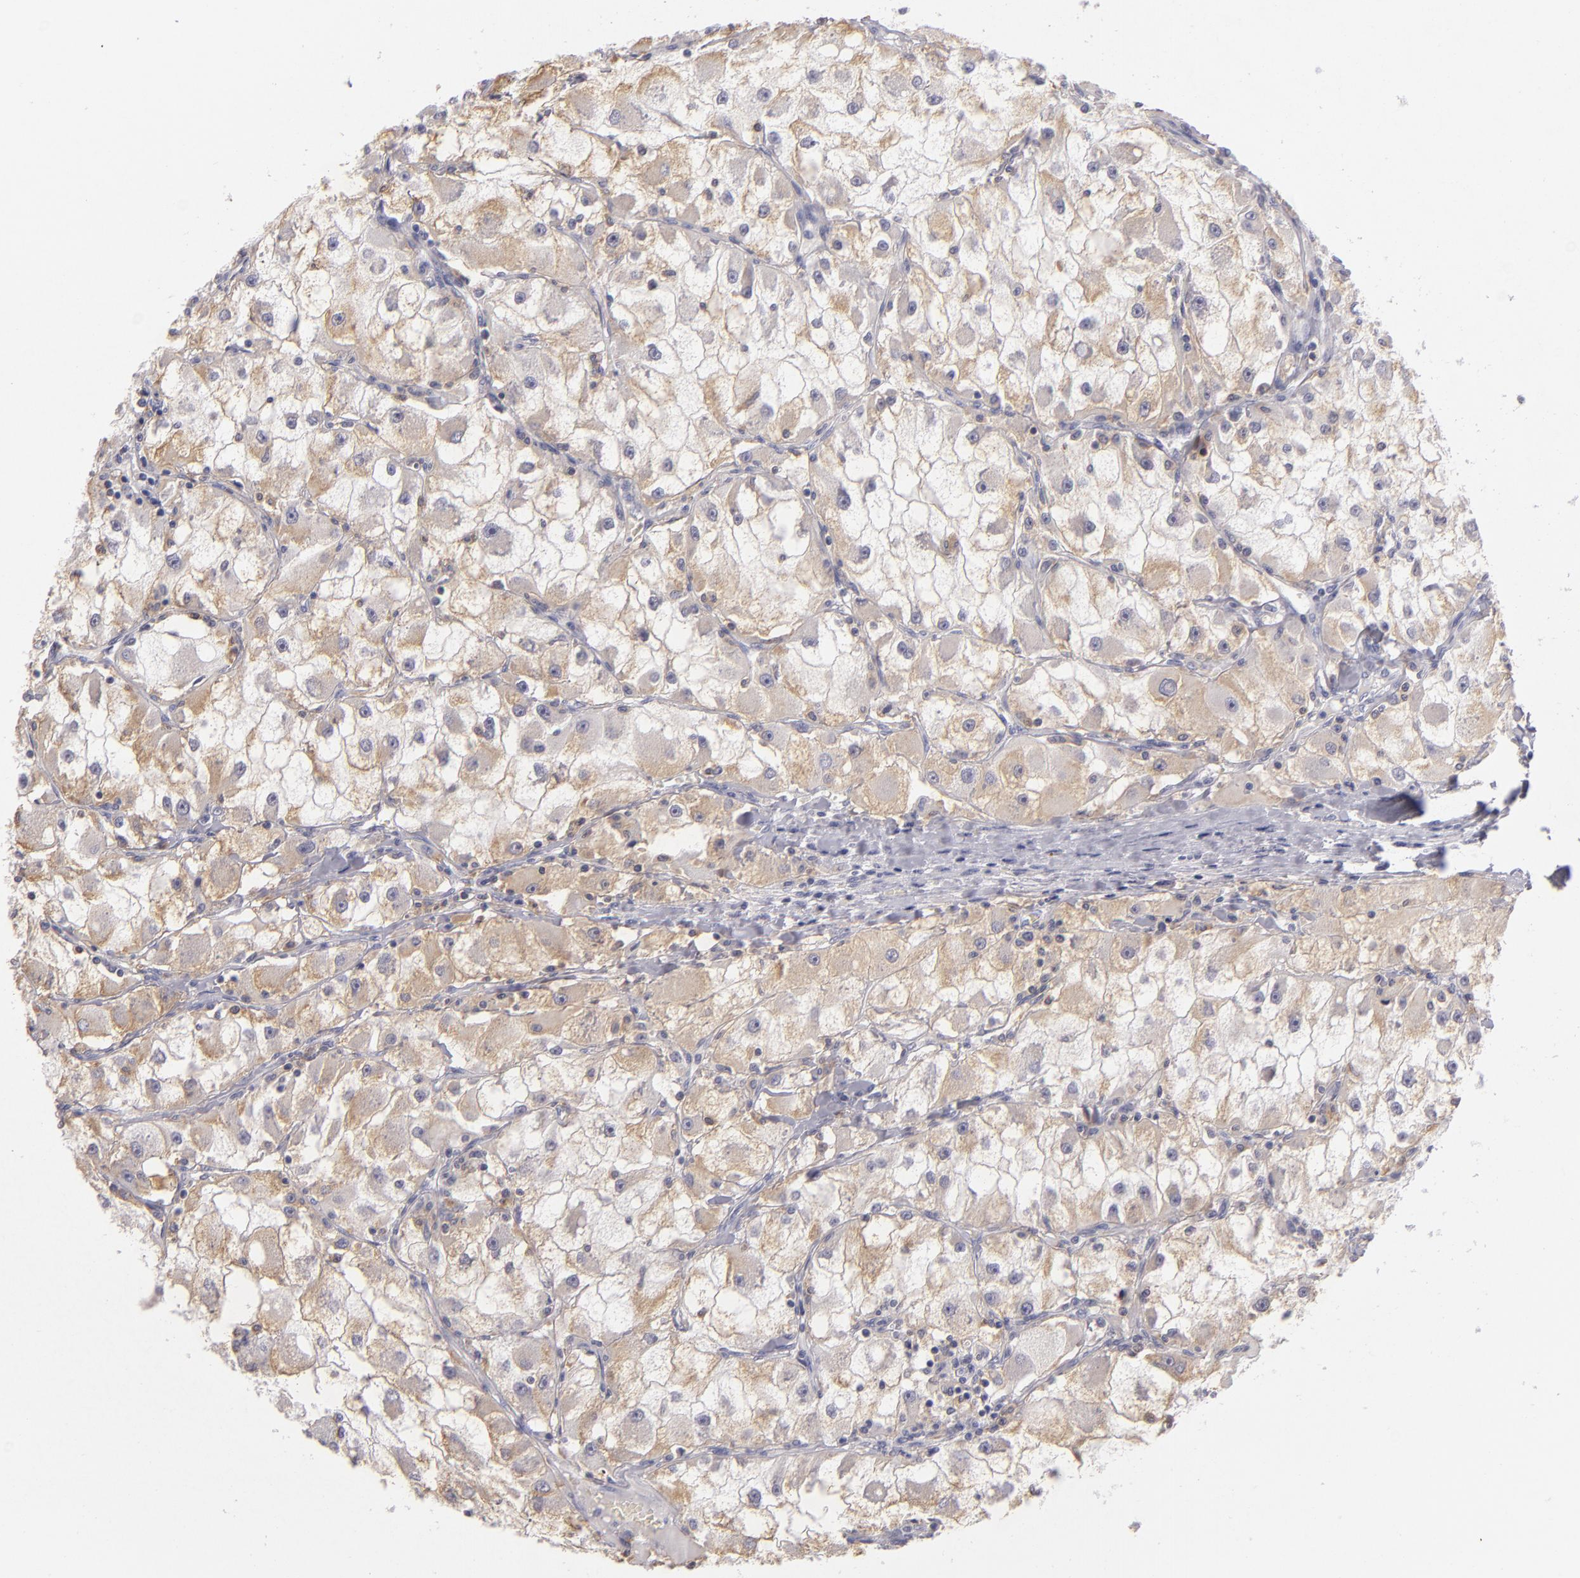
{"staining": {"intensity": "weak", "quantity": "25%-75%", "location": "cytoplasmic/membranous"}, "tissue": "renal cancer", "cell_type": "Tumor cells", "image_type": "cancer", "snomed": [{"axis": "morphology", "description": "Adenocarcinoma, NOS"}, {"axis": "topography", "description": "Kidney"}], "caption": "Immunohistochemistry (IHC) (DAB) staining of human renal cancer exhibits weak cytoplasmic/membranous protein staining in approximately 25%-75% of tumor cells.", "gene": "TNNC1", "patient": {"sex": "female", "age": 73}}